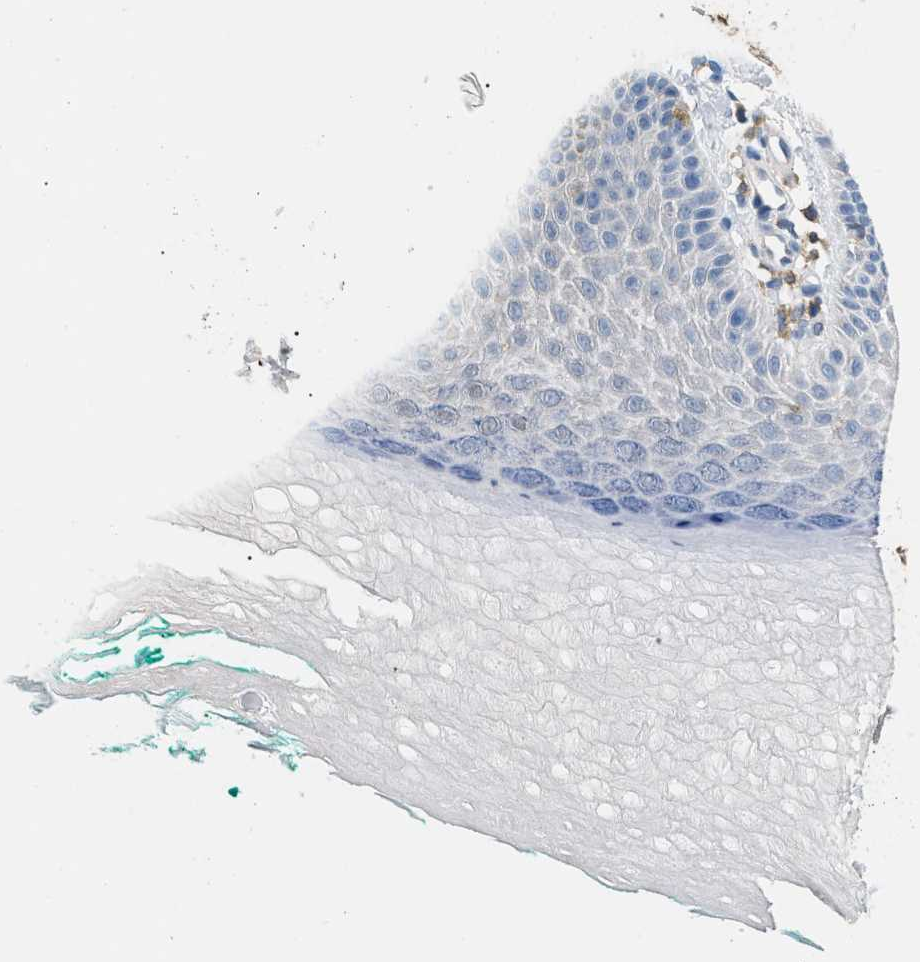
{"staining": {"intensity": "negative", "quantity": "none", "location": "none"}, "tissue": "skin", "cell_type": "Keratinocytes", "image_type": "normal", "snomed": [{"axis": "morphology", "description": "Normal tissue, NOS"}, {"axis": "topography", "description": "Skin"}], "caption": "This is an immunohistochemistry micrograph of unremarkable skin. There is no staining in keratinocytes.", "gene": "INPP5D", "patient": {"sex": "male", "age": 26}}